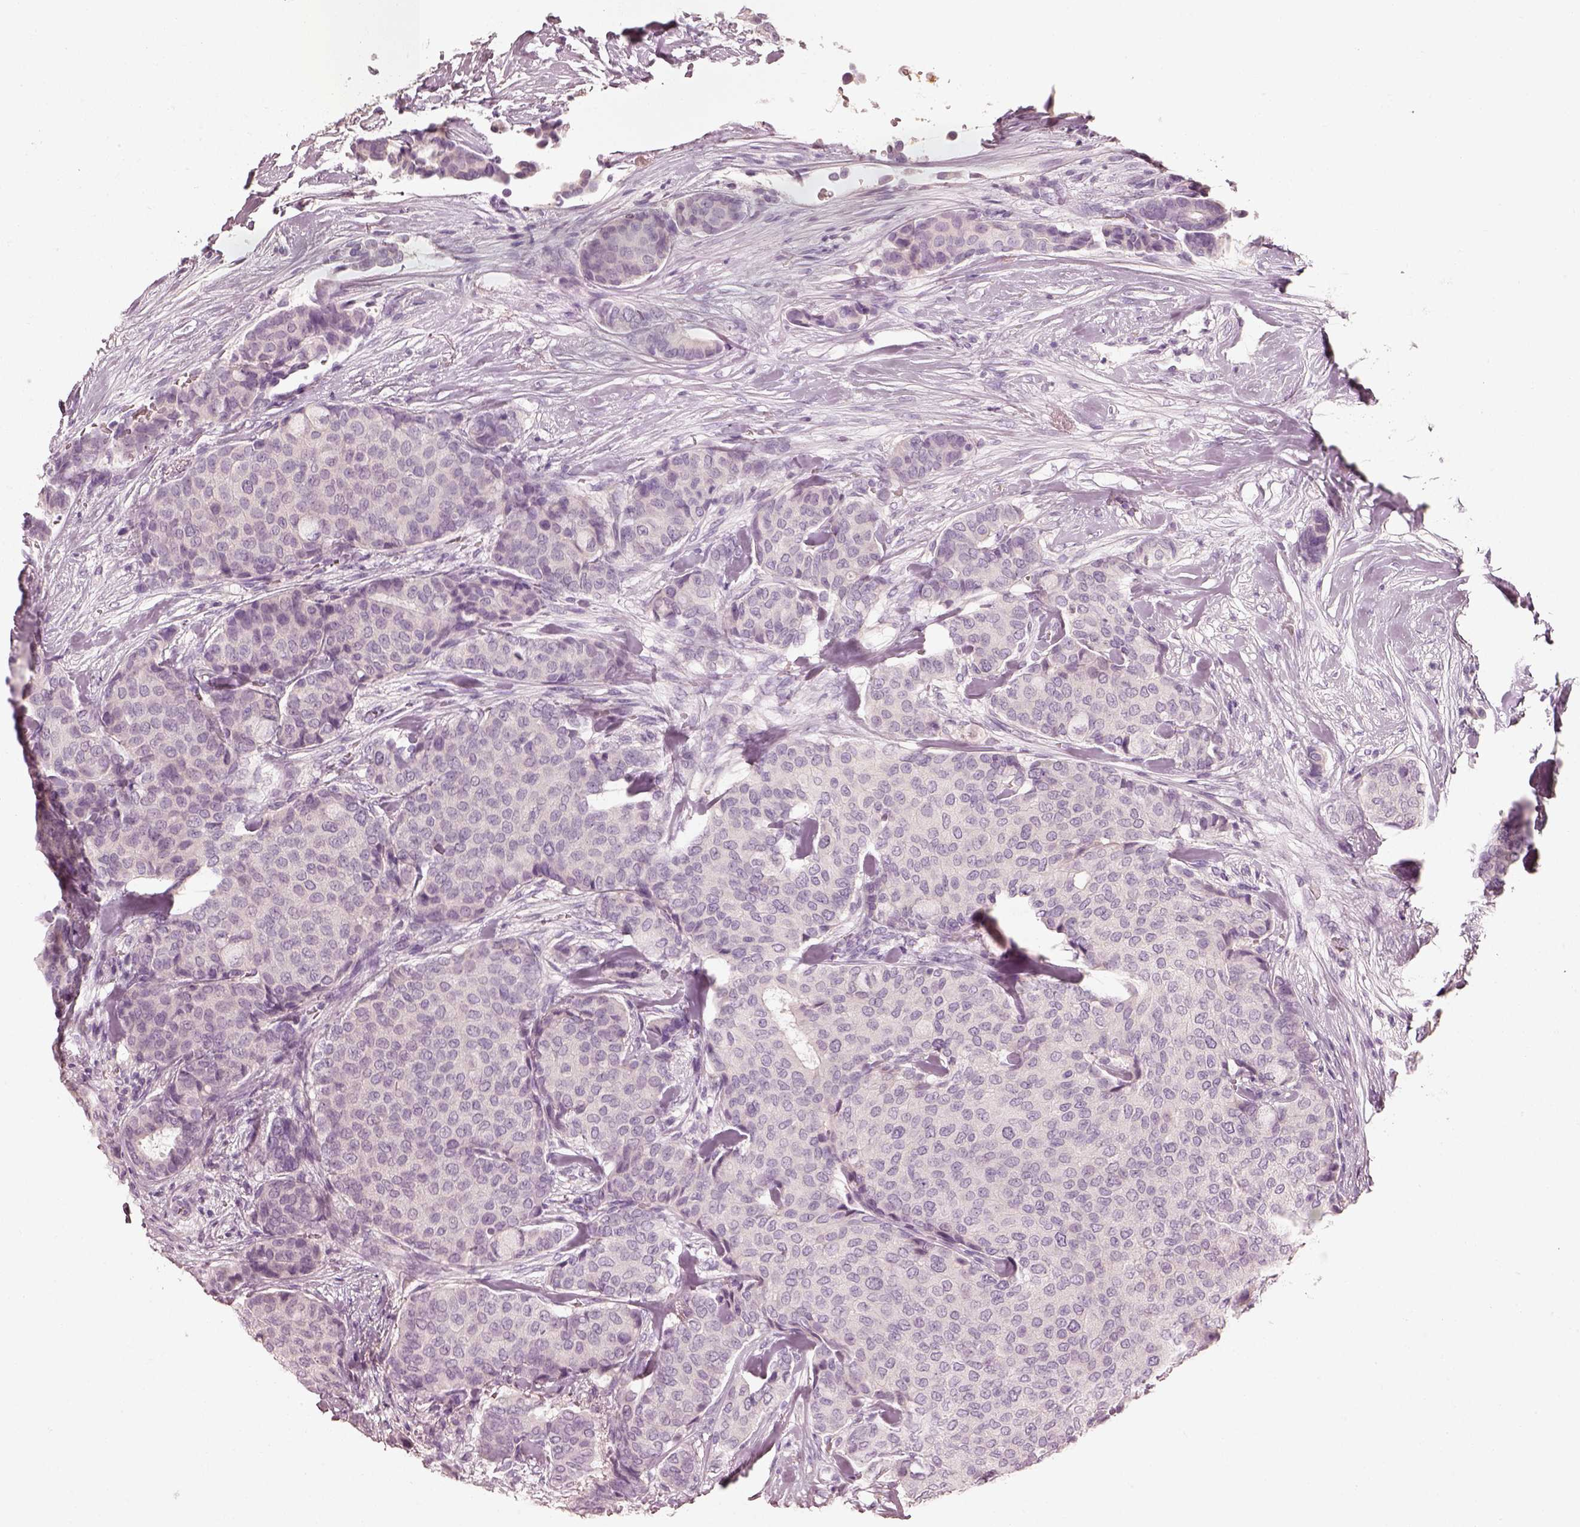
{"staining": {"intensity": "negative", "quantity": "none", "location": "none"}, "tissue": "breast cancer", "cell_type": "Tumor cells", "image_type": "cancer", "snomed": [{"axis": "morphology", "description": "Duct carcinoma"}, {"axis": "topography", "description": "Breast"}], "caption": "Human breast invasive ductal carcinoma stained for a protein using IHC shows no expression in tumor cells.", "gene": "PNOC", "patient": {"sex": "female", "age": 75}}